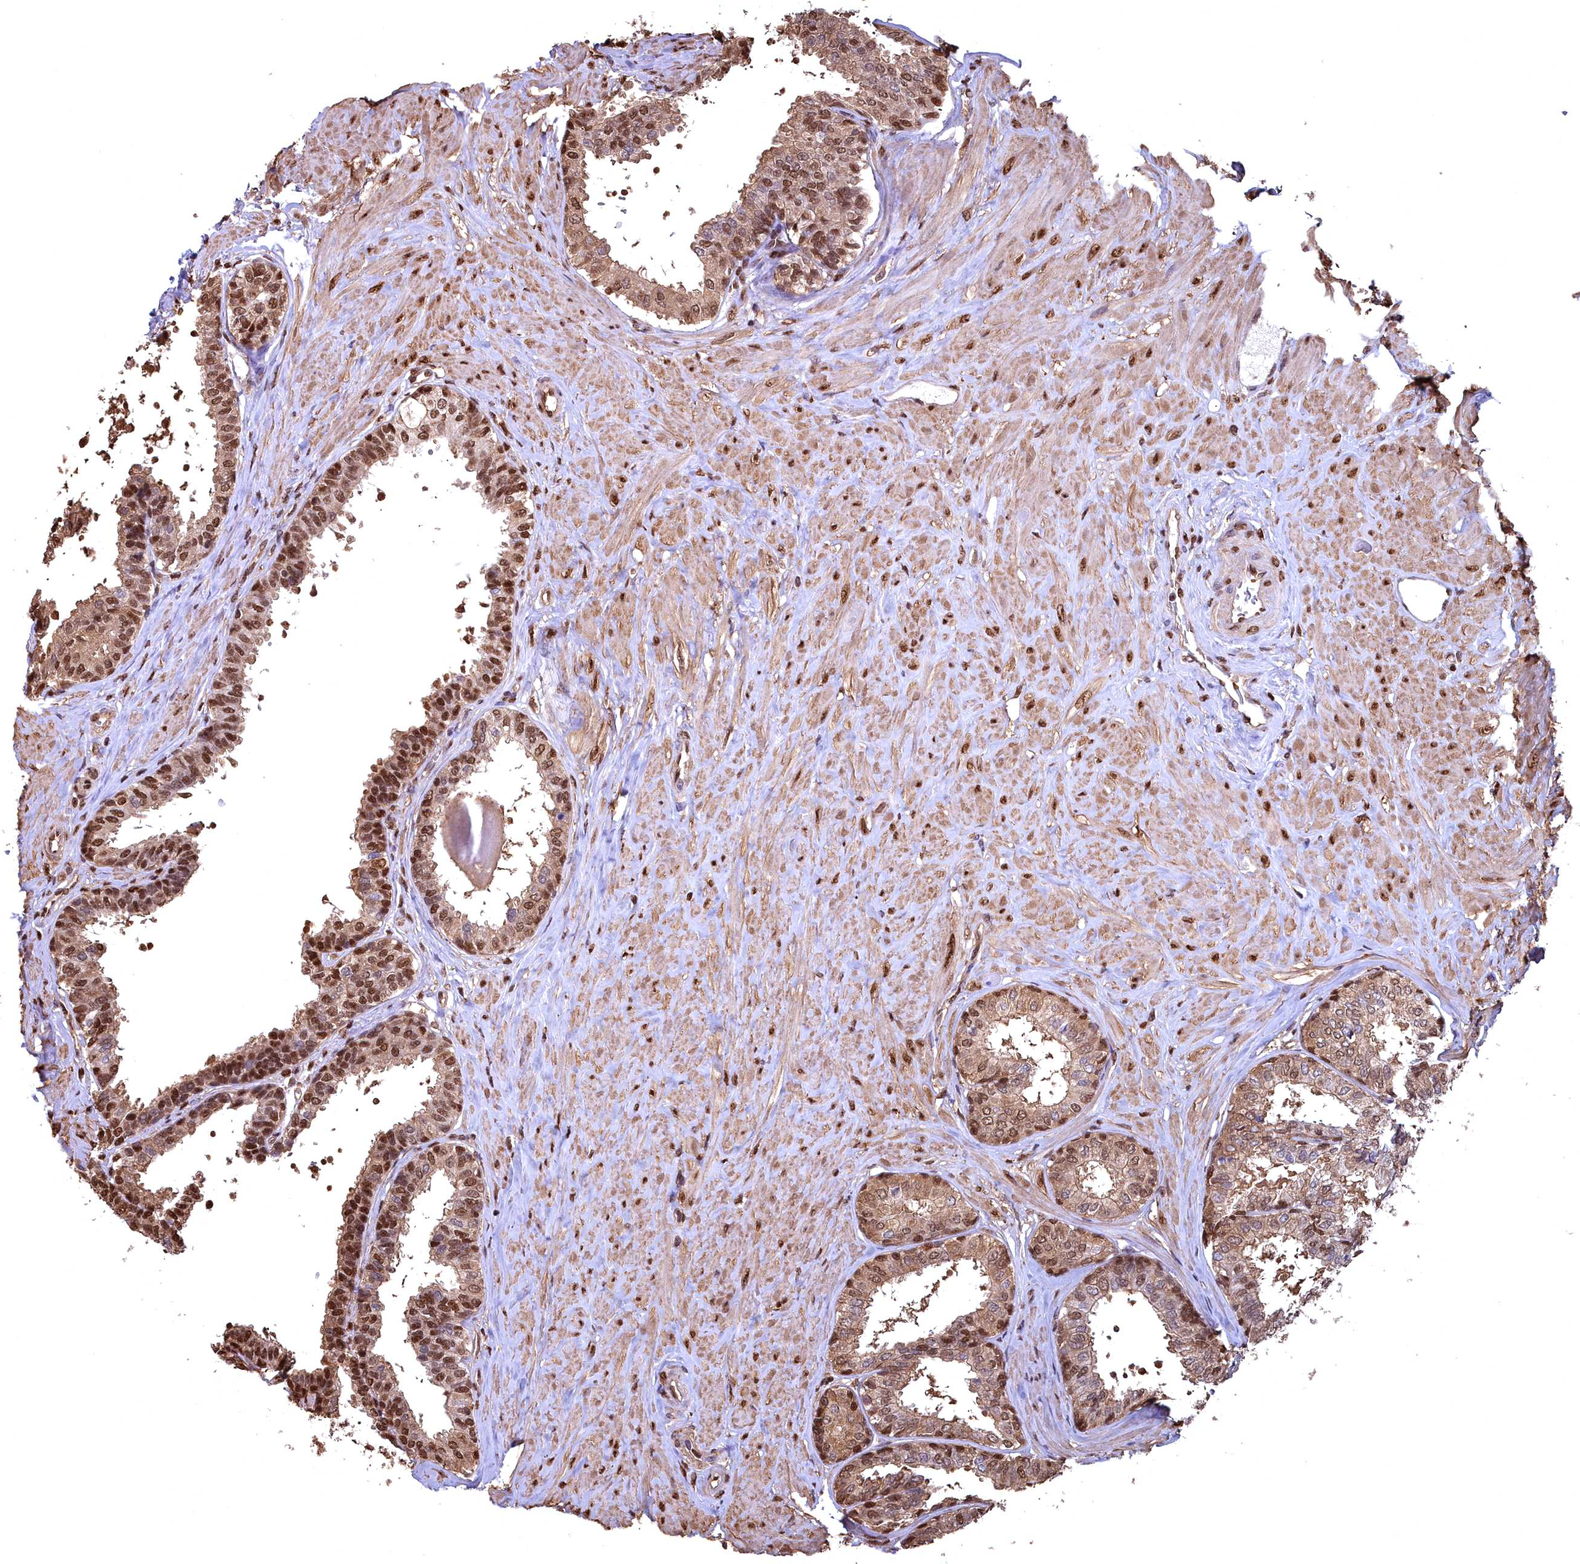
{"staining": {"intensity": "strong", "quantity": ">75%", "location": "cytoplasmic/membranous,nuclear"}, "tissue": "prostate", "cell_type": "Glandular cells", "image_type": "normal", "snomed": [{"axis": "morphology", "description": "Normal tissue, NOS"}, {"axis": "topography", "description": "Prostate"}], "caption": "A high amount of strong cytoplasmic/membranous,nuclear positivity is appreciated in about >75% of glandular cells in benign prostate.", "gene": "GAPDH", "patient": {"sex": "male", "age": 48}}